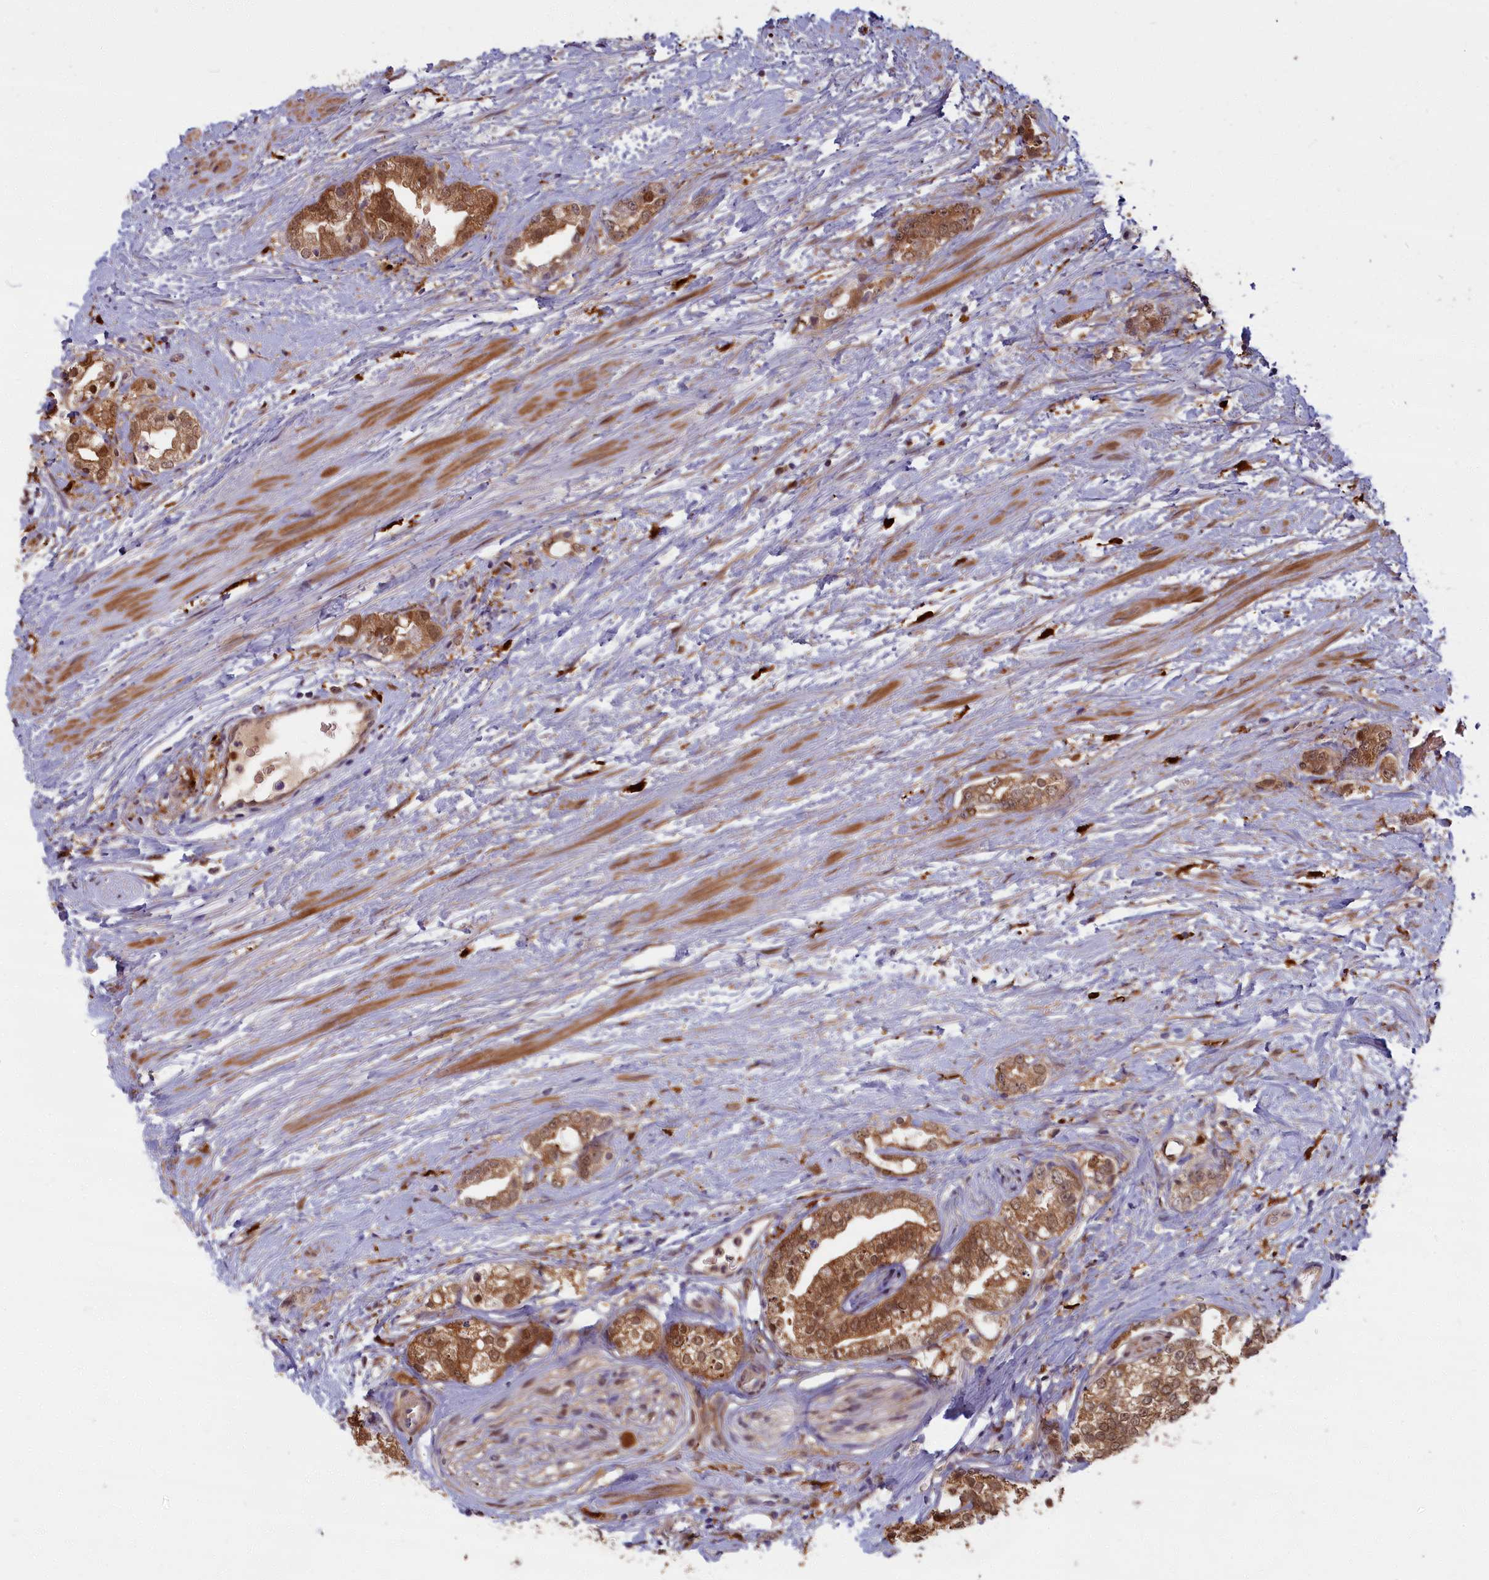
{"staining": {"intensity": "moderate", "quantity": ">75%", "location": "cytoplasmic/membranous,nuclear"}, "tissue": "prostate cancer", "cell_type": "Tumor cells", "image_type": "cancer", "snomed": [{"axis": "morphology", "description": "Adenocarcinoma, High grade"}, {"axis": "topography", "description": "Prostate"}], "caption": "Prostate cancer (high-grade adenocarcinoma) stained with a protein marker shows moderate staining in tumor cells.", "gene": "BLVRB", "patient": {"sex": "male", "age": 64}}